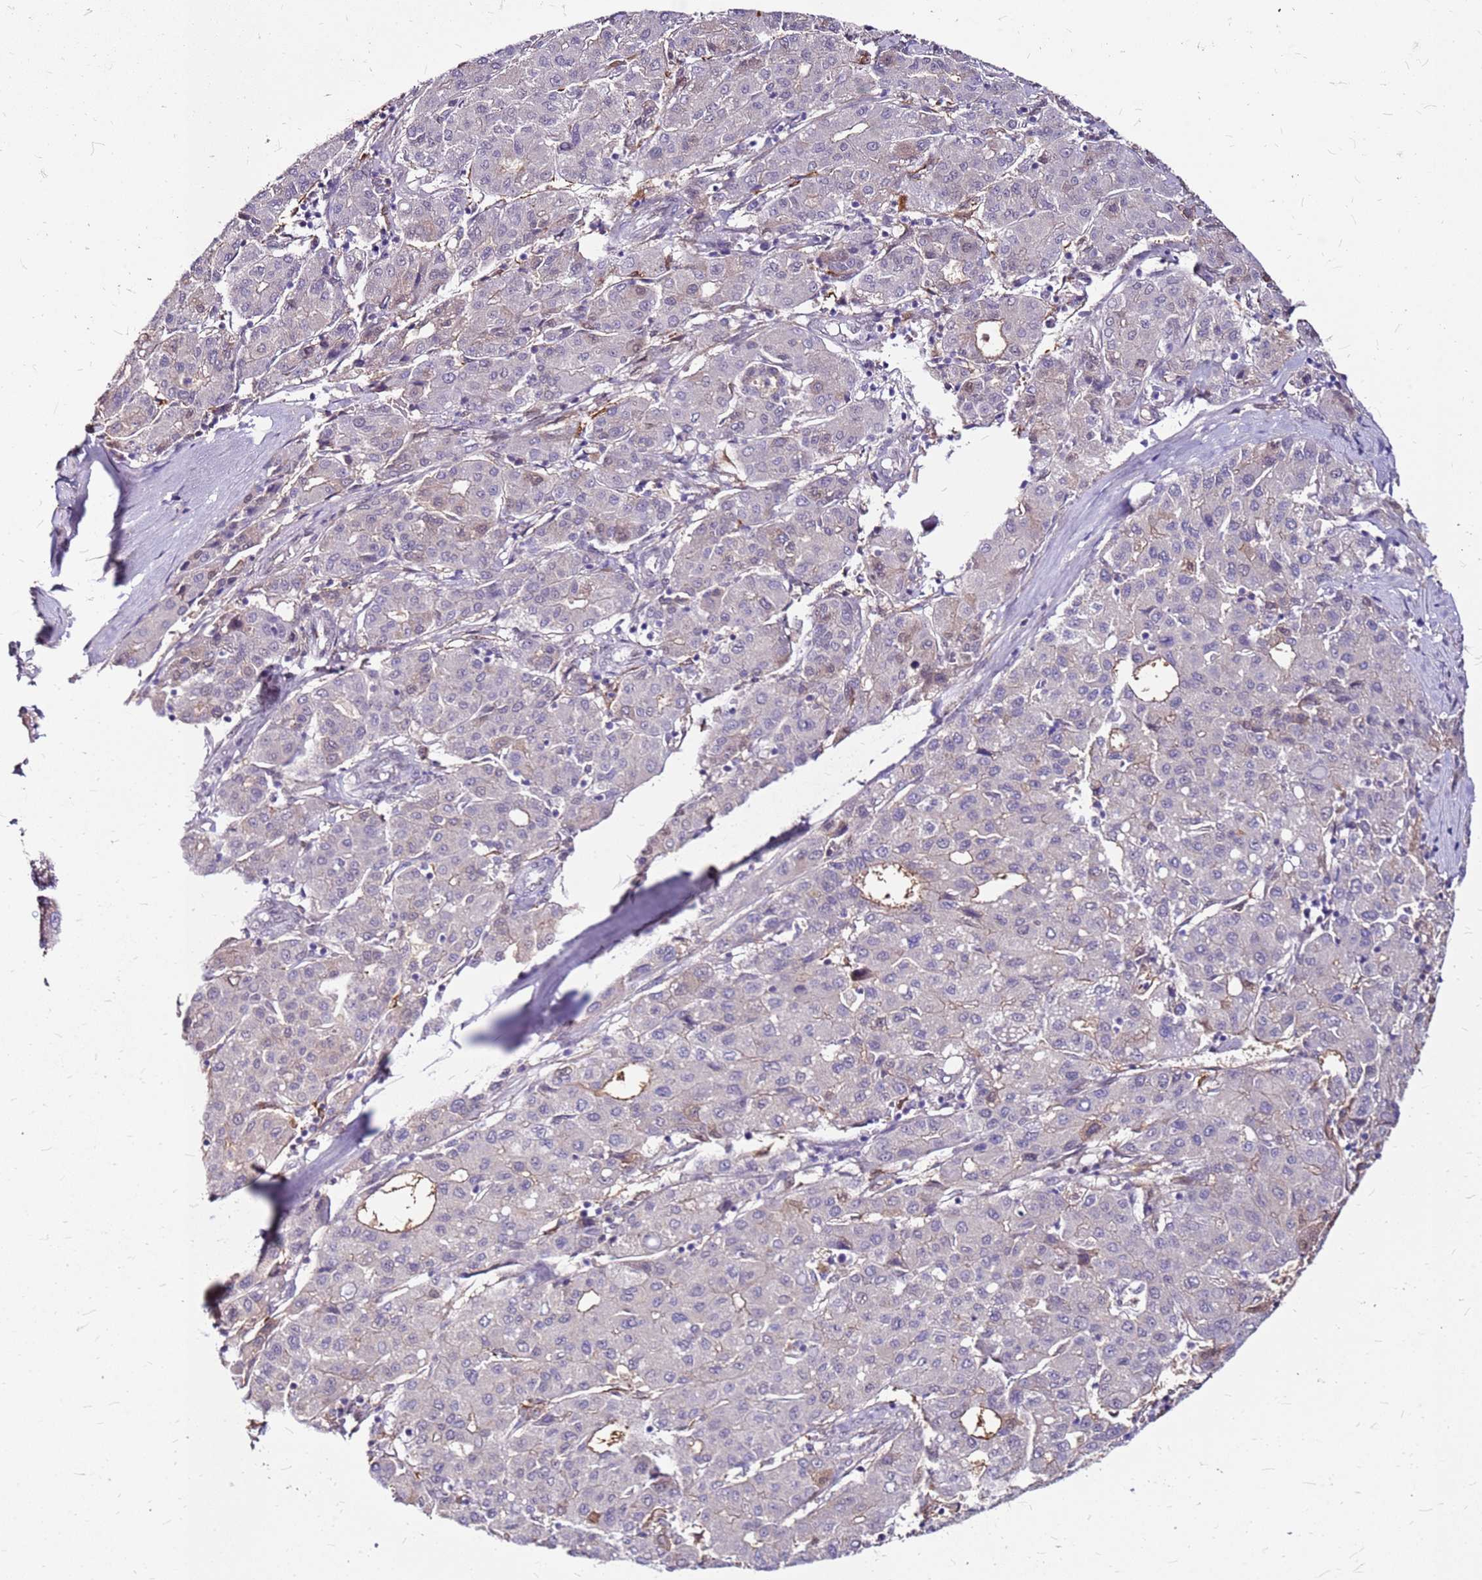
{"staining": {"intensity": "negative", "quantity": "none", "location": "none"}, "tissue": "liver cancer", "cell_type": "Tumor cells", "image_type": "cancer", "snomed": [{"axis": "morphology", "description": "Carcinoma, Hepatocellular, NOS"}, {"axis": "topography", "description": "Liver"}], "caption": "Human liver cancer (hepatocellular carcinoma) stained for a protein using IHC displays no positivity in tumor cells.", "gene": "ALDH1A3", "patient": {"sex": "male", "age": 65}}